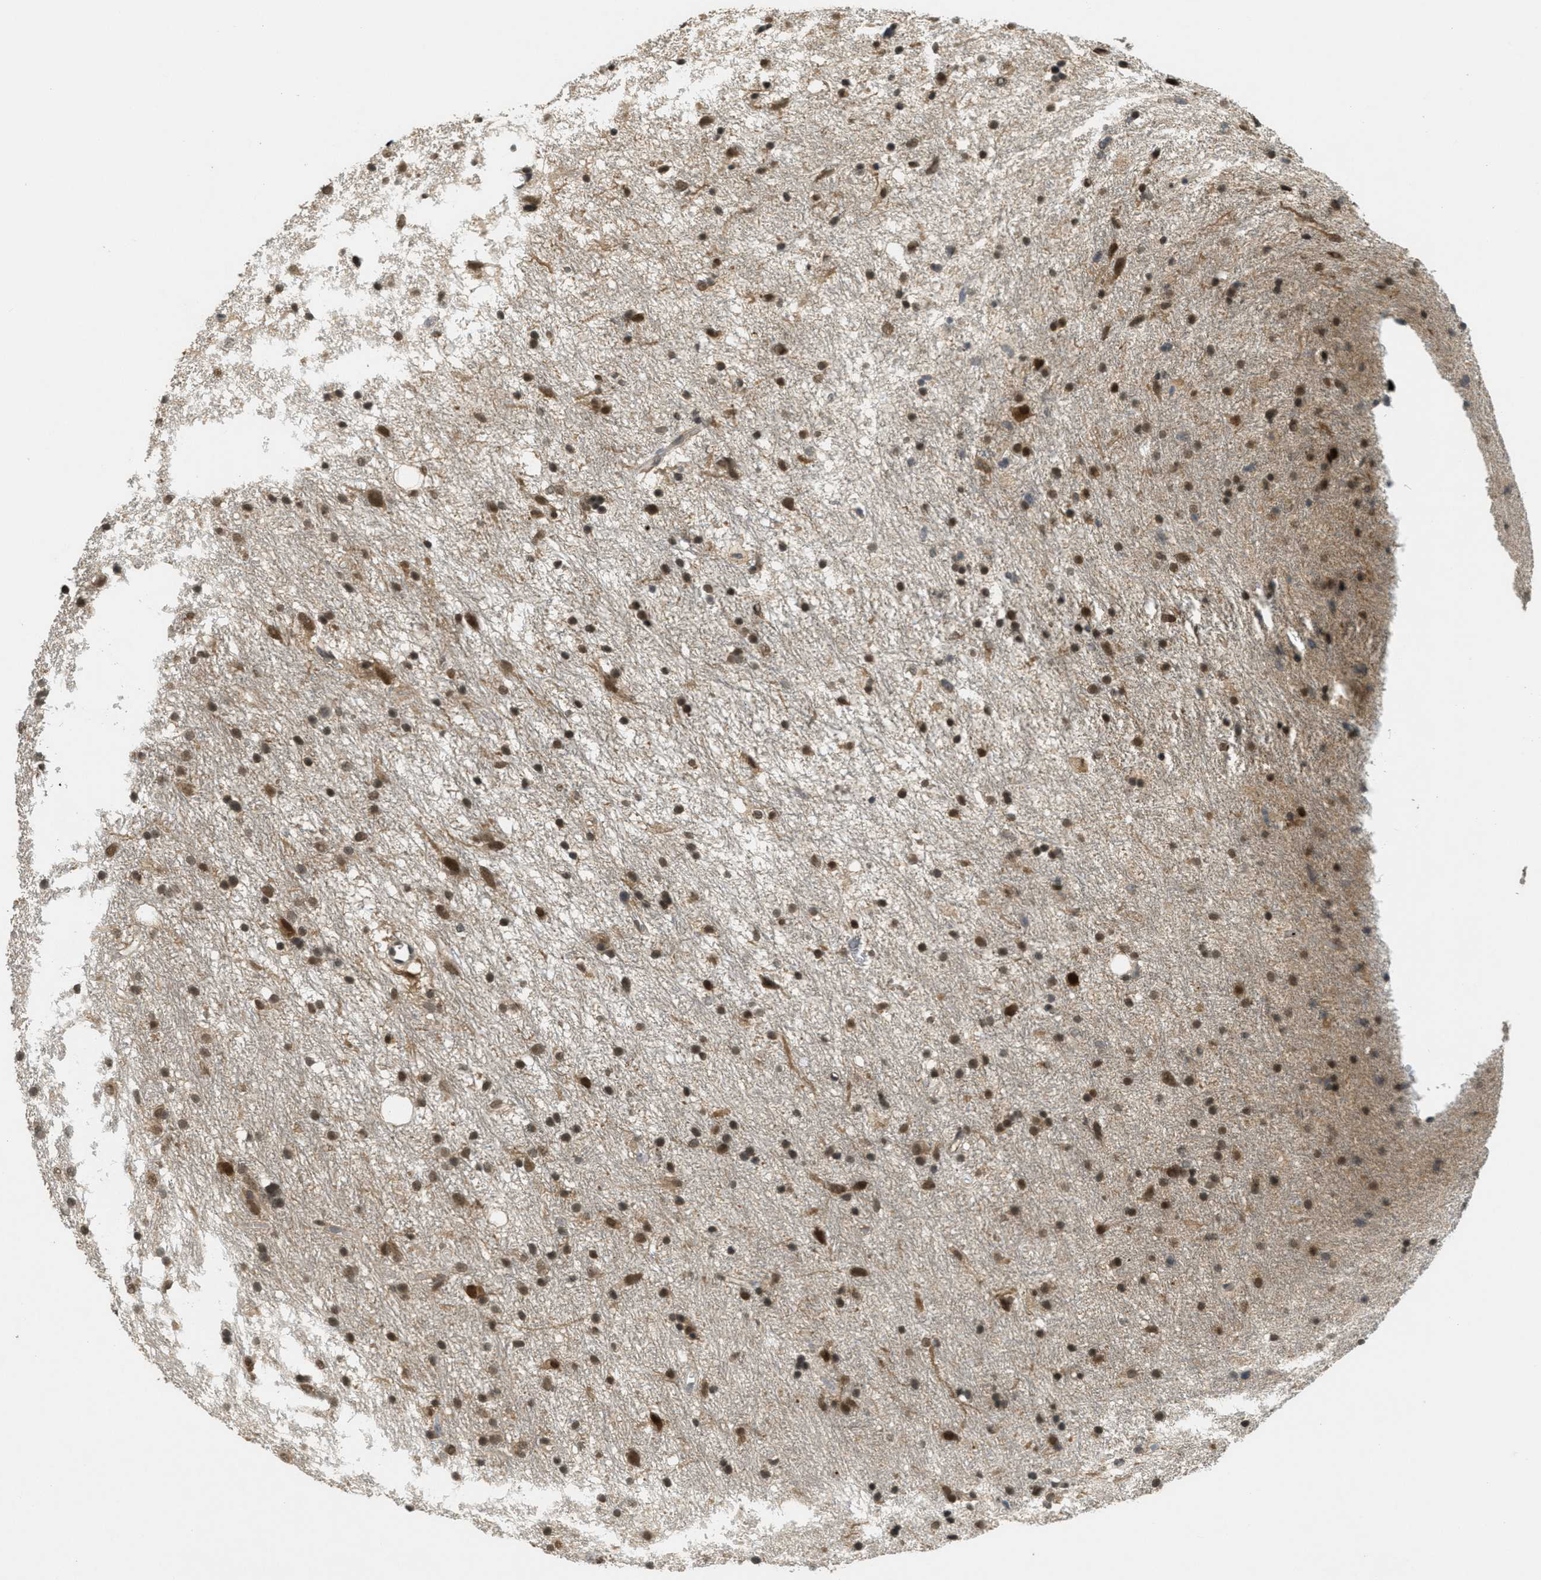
{"staining": {"intensity": "strong", "quantity": ">75%", "location": "nuclear"}, "tissue": "glioma", "cell_type": "Tumor cells", "image_type": "cancer", "snomed": [{"axis": "morphology", "description": "Glioma, malignant, Low grade"}, {"axis": "topography", "description": "Brain"}], "caption": "Immunohistochemical staining of glioma exhibits high levels of strong nuclear protein staining in approximately >75% of tumor cells. (DAB (3,3'-diaminobenzidine) IHC with brightfield microscopy, high magnification).", "gene": "DNAJB1", "patient": {"sex": "male", "age": 77}}